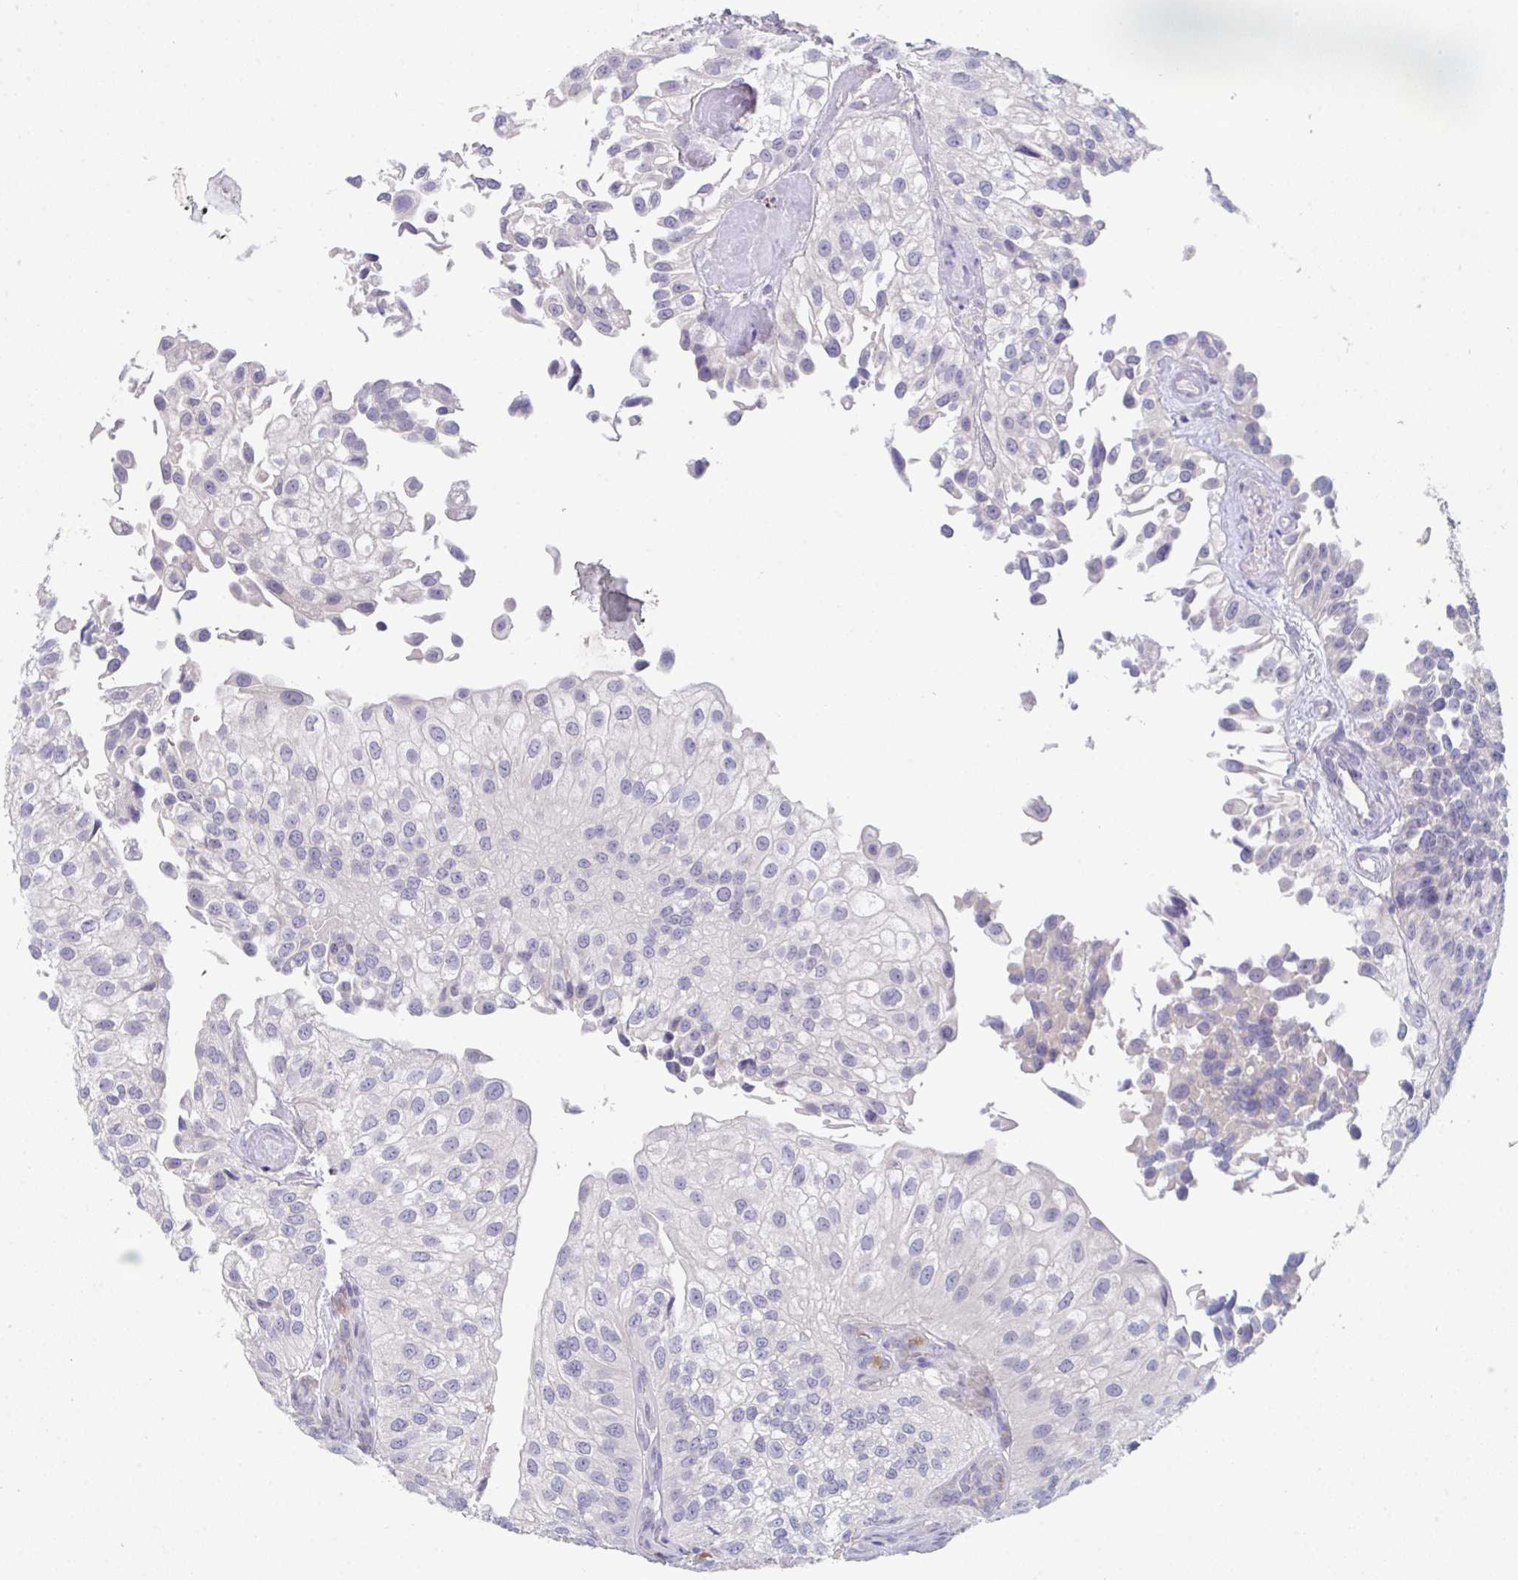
{"staining": {"intensity": "negative", "quantity": "none", "location": "none"}, "tissue": "urothelial cancer", "cell_type": "Tumor cells", "image_type": "cancer", "snomed": [{"axis": "morphology", "description": "Urothelial carcinoma, NOS"}, {"axis": "topography", "description": "Urinary bladder"}], "caption": "This is an immunohistochemistry (IHC) image of urothelial cancer. There is no positivity in tumor cells.", "gene": "HGFAC", "patient": {"sex": "male", "age": 87}}